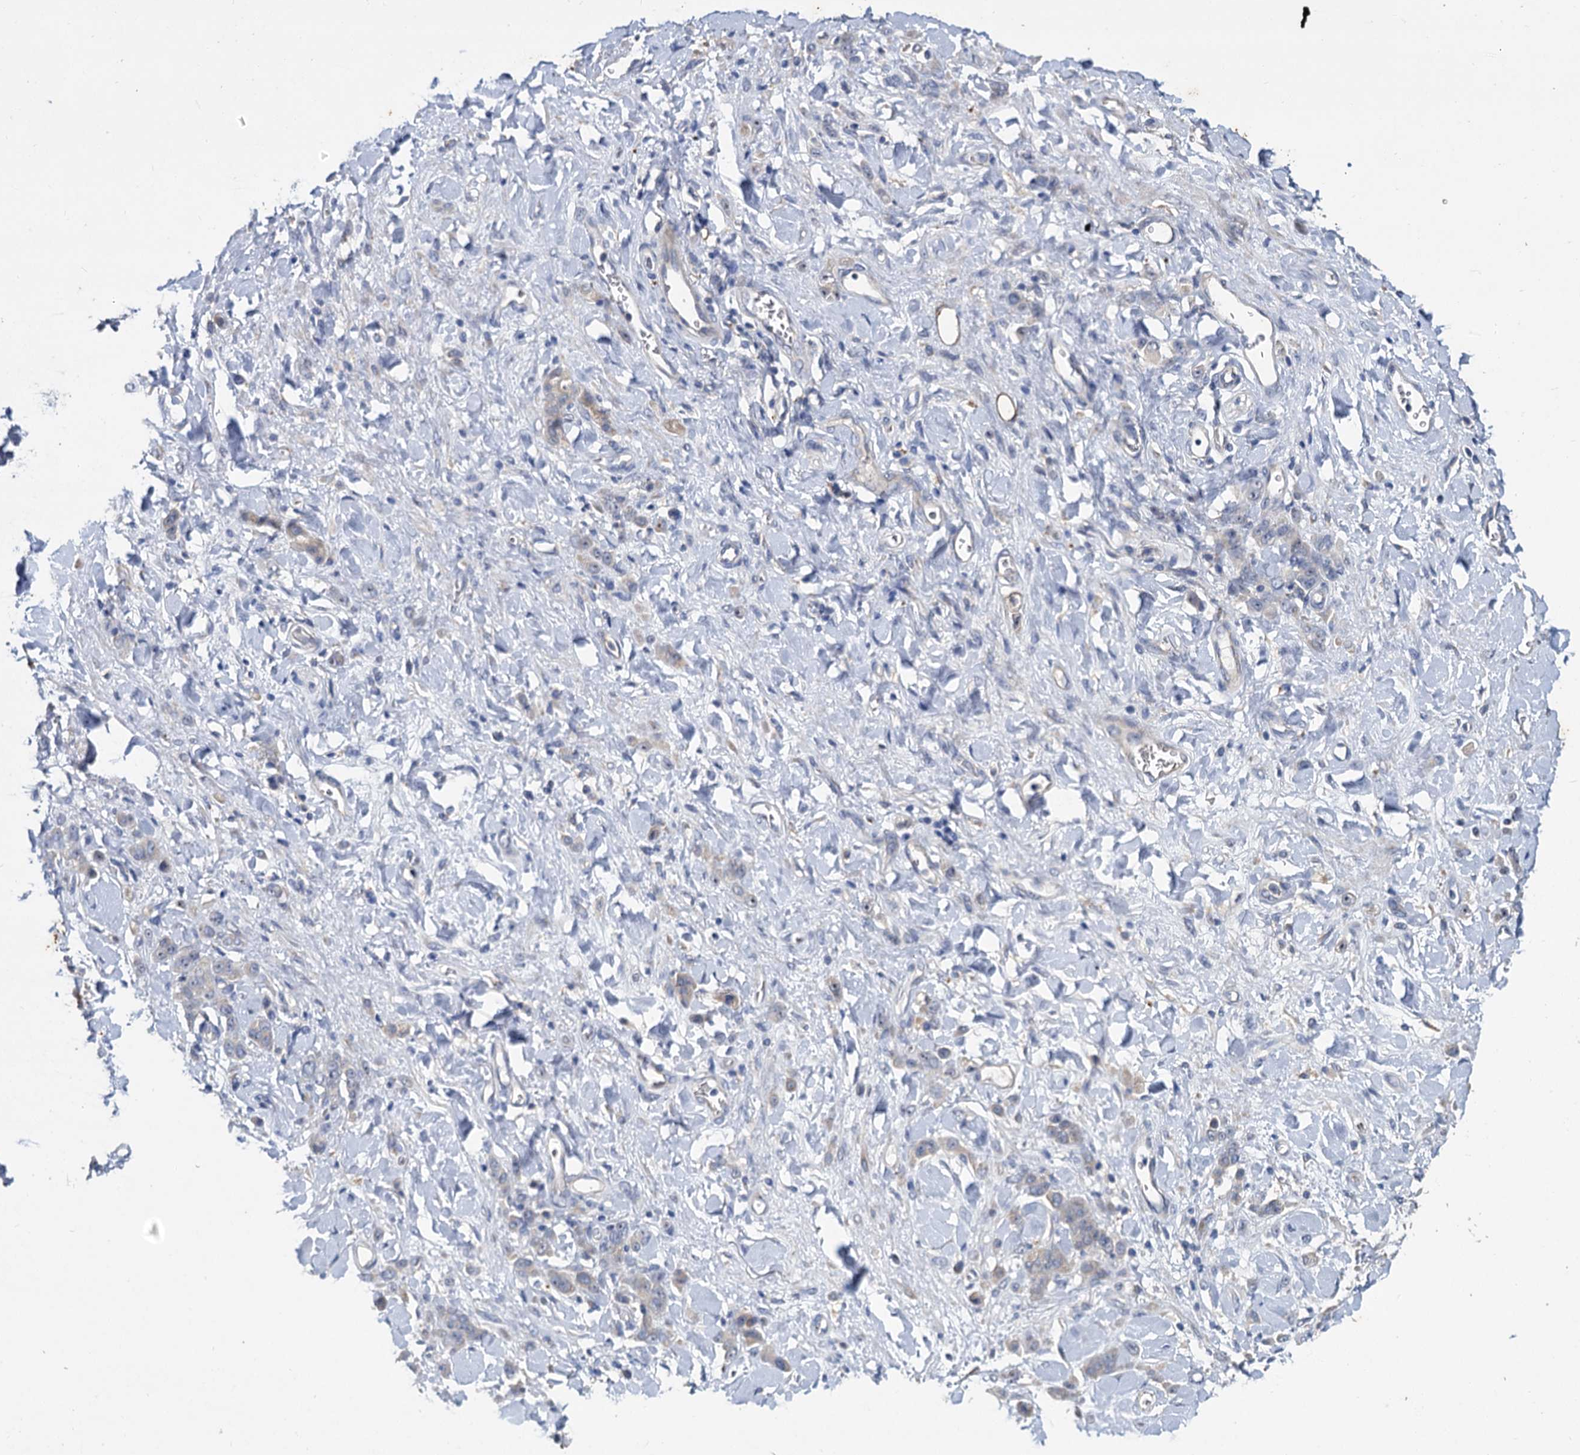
{"staining": {"intensity": "weak", "quantity": "<25%", "location": "cytoplasmic/membranous"}, "tissue": "stomach cancer", "cell_type": "Tumor cells", "image_type": "cancer", "snomed": [{"axis": "morphology", "description": "Normal tissue, NOS"}, {"axis": "morphology", "description": "Adenocarcinoma, NOS"}, {"axis": "topography", "description": "Stomach"}], "caption": "Photomicrograph shows no significant protein staining in tumor cells of stomach cancer.", "gene": "ATP9A", "patient": {"sex": "male", "age": 82}}